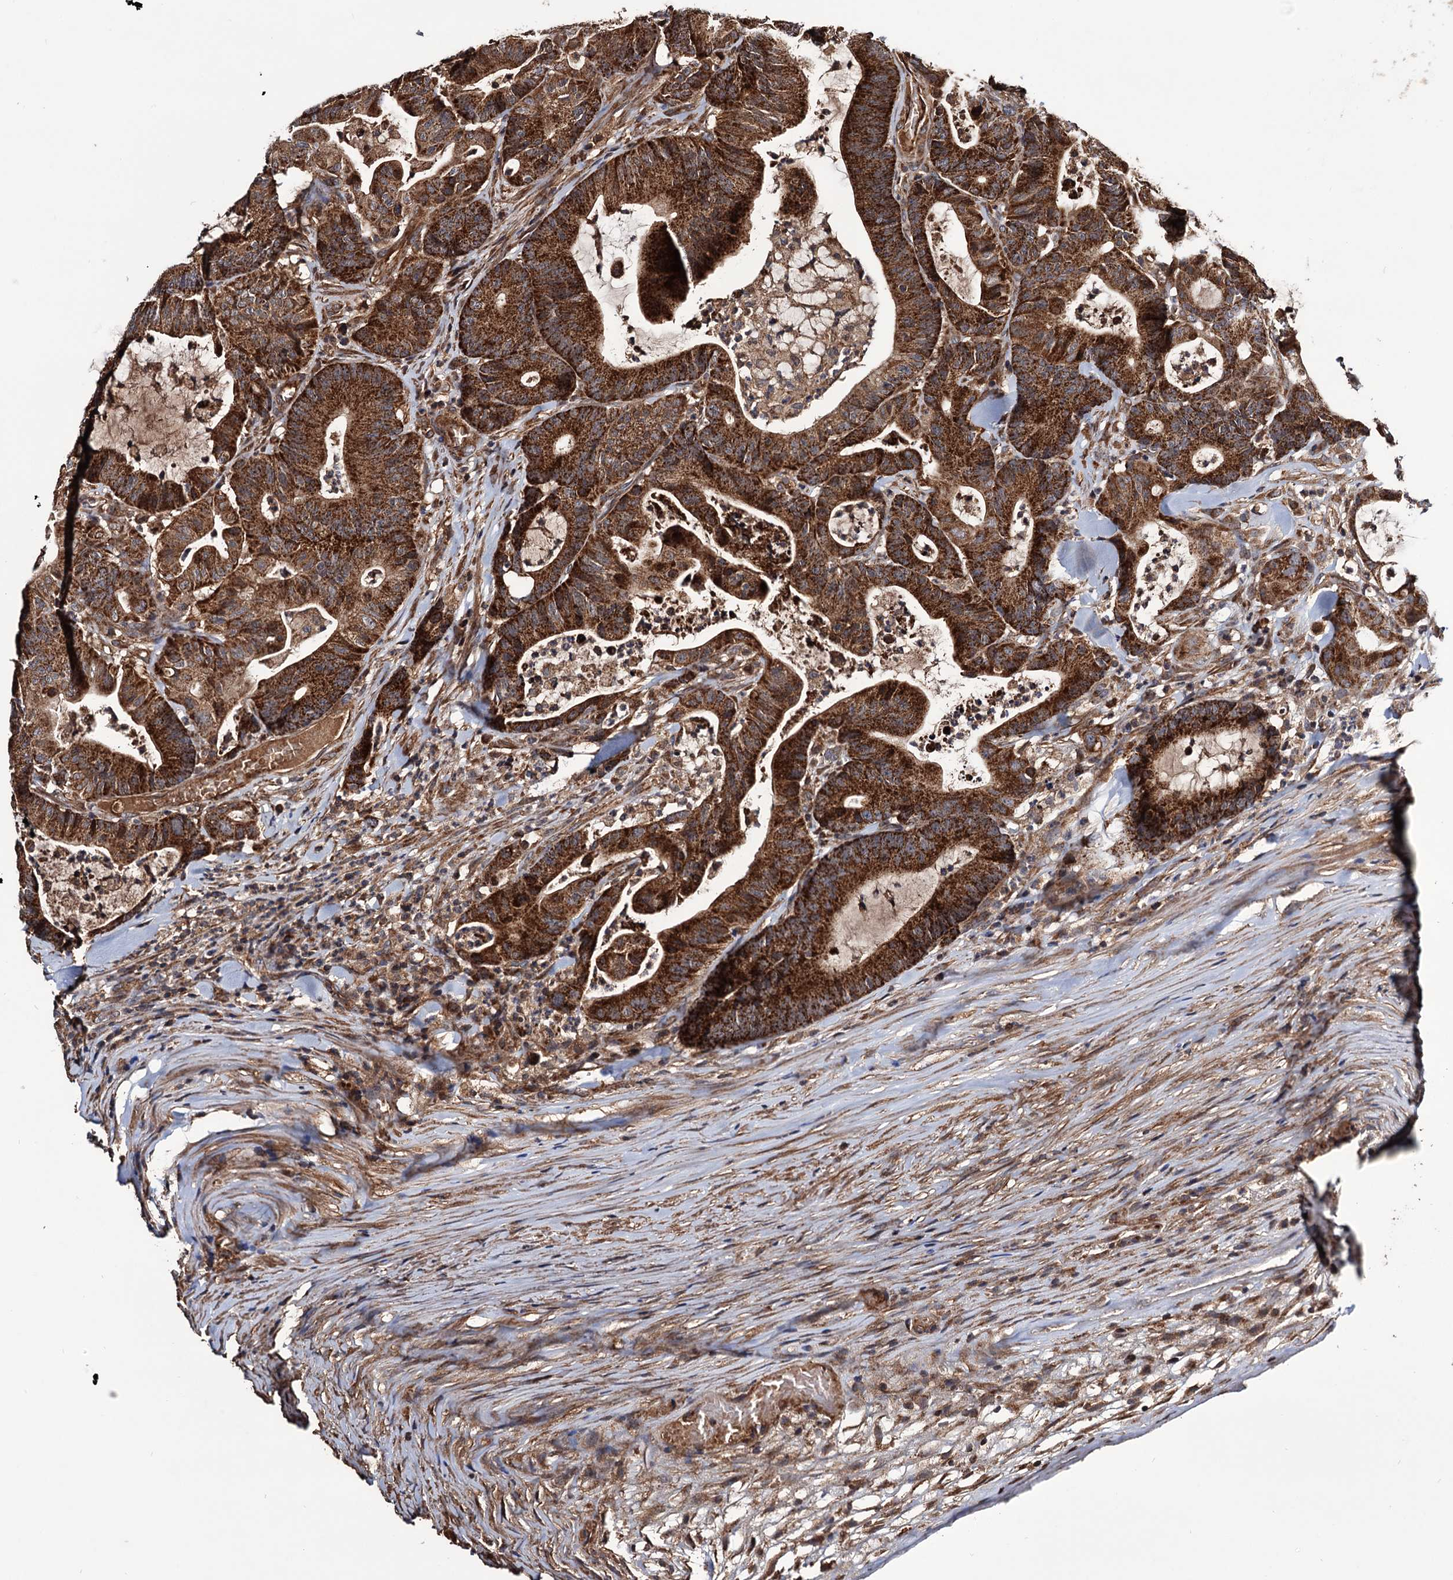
{"staining": {"intensity": "strong", "quantity": ">75%", "location": "cytoplasmic/membranous"}, "tissue": "colorectal cancer", "cell_type": "Tumor cells", "image_type": "cancer", "snomed": [{"axis": "morphology", "description": "Adenocarcinoma, NOS"}, {"axis": "topography", "description": "Colon"}], "caption": "High-power microscopy captured an IHC image of colorectal cancer (adenocarcinoma), revealing strong cytoplasmic/membranous staining in about >75% of tumor cells. (Stains: DAB in brown, nuclei in blue, Microscopy: brightfield microscopy at high magnification).", "gene": "MRPL42", "patient": {"sex": "female", "age": 84}}